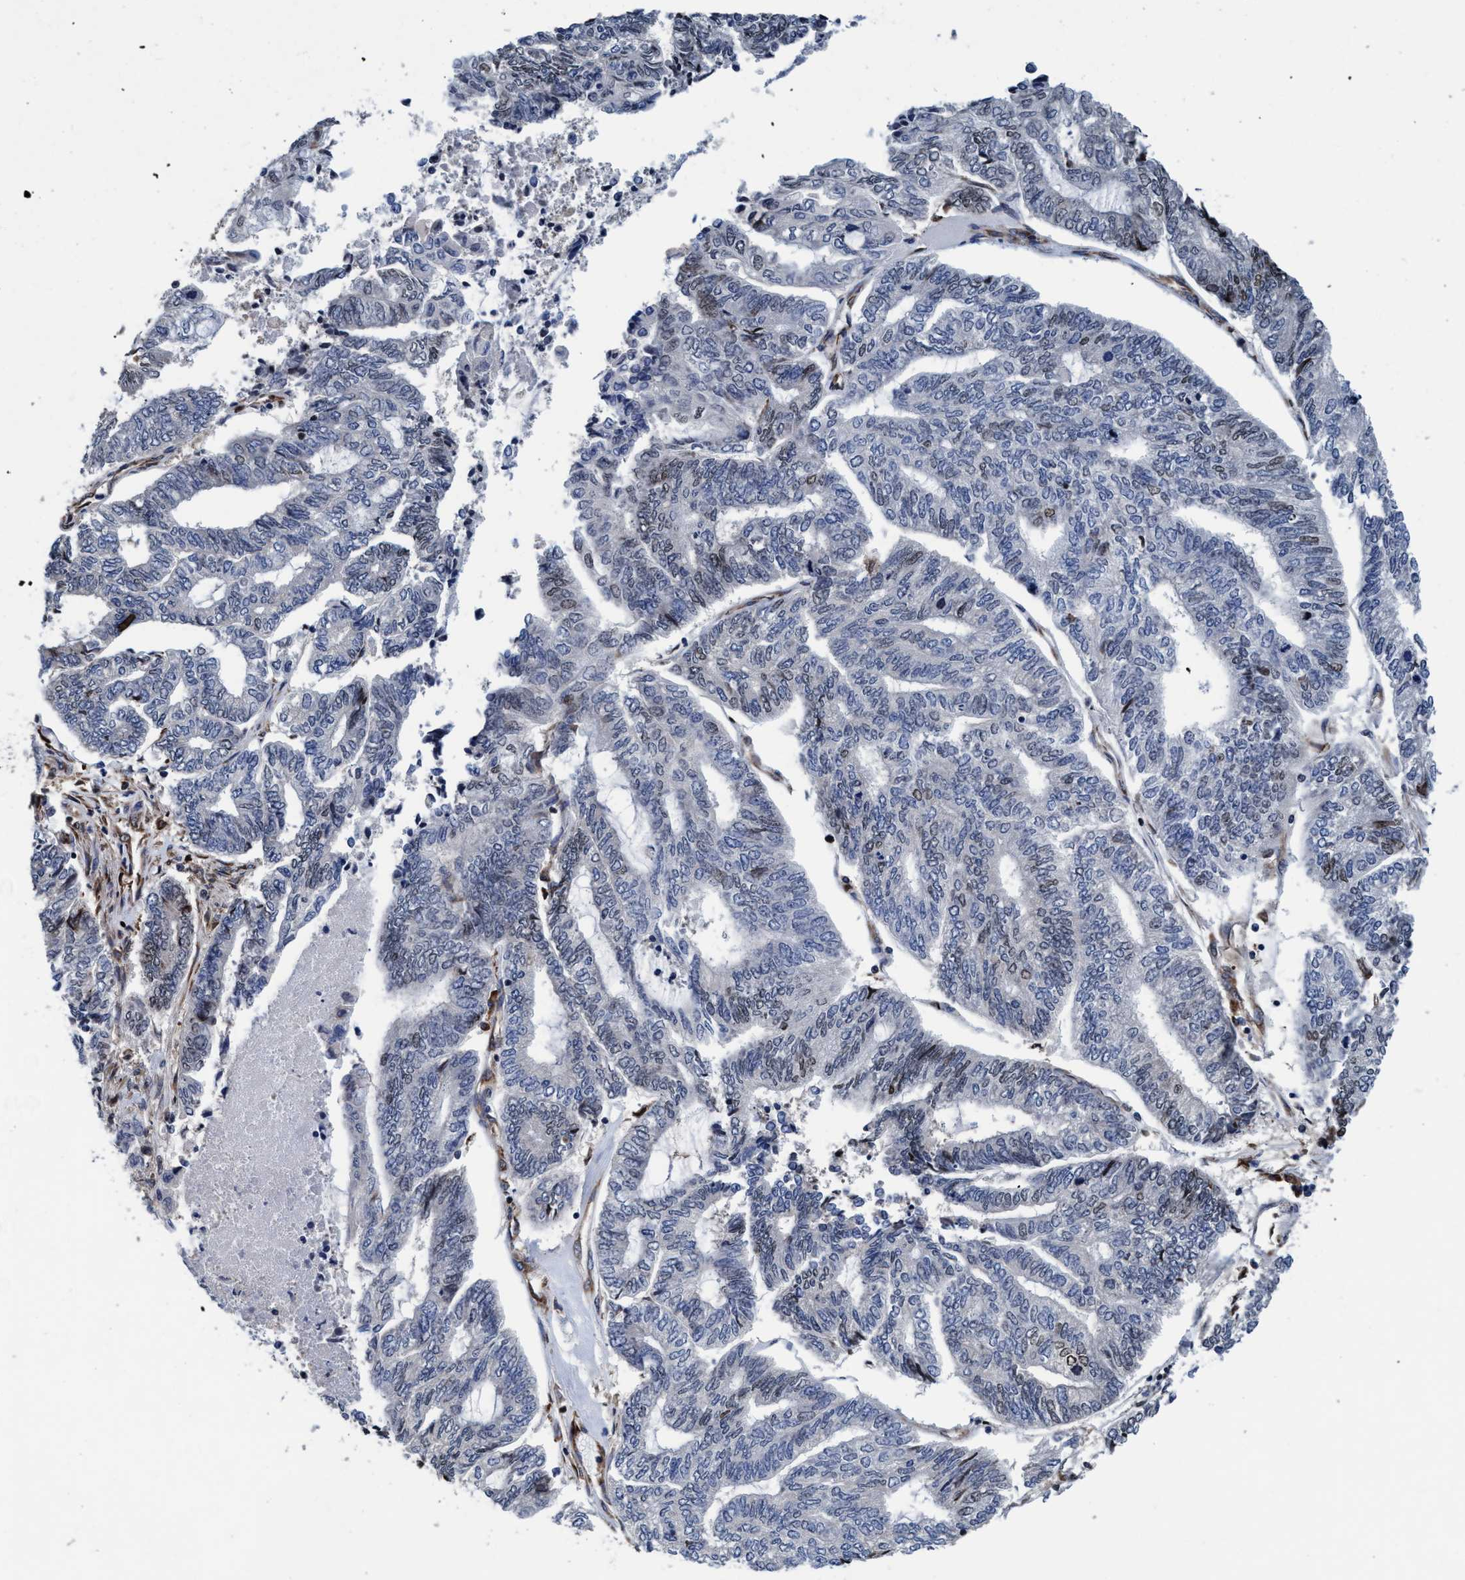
{"staining": {"intensity": "negative", "quantity": "none", "location": "none"}, "tissue": "endometrial cancer", "cell_type": "Tumor cells", "image_type": "cancer", "snomed": [{"axis": "morphology", "description": "Adenocarcinoma, NOS"}, {"axis": "topography", "description": "Uterus"}, {"axis": "topography", "description": "Endometrium"}], "caption": "An IHC photomicrograph of endometrial cancer is shown. There is no staining in tumor cells of endometrial cancer. Brightfield microscopy of IHC stained with DAB (3,3'-diaminobenzidine) (brown) and hematoxylin (blue), captured at high magnification.", "gene": "ENDOG", "patient": {"sex": "female", "age": 70}}